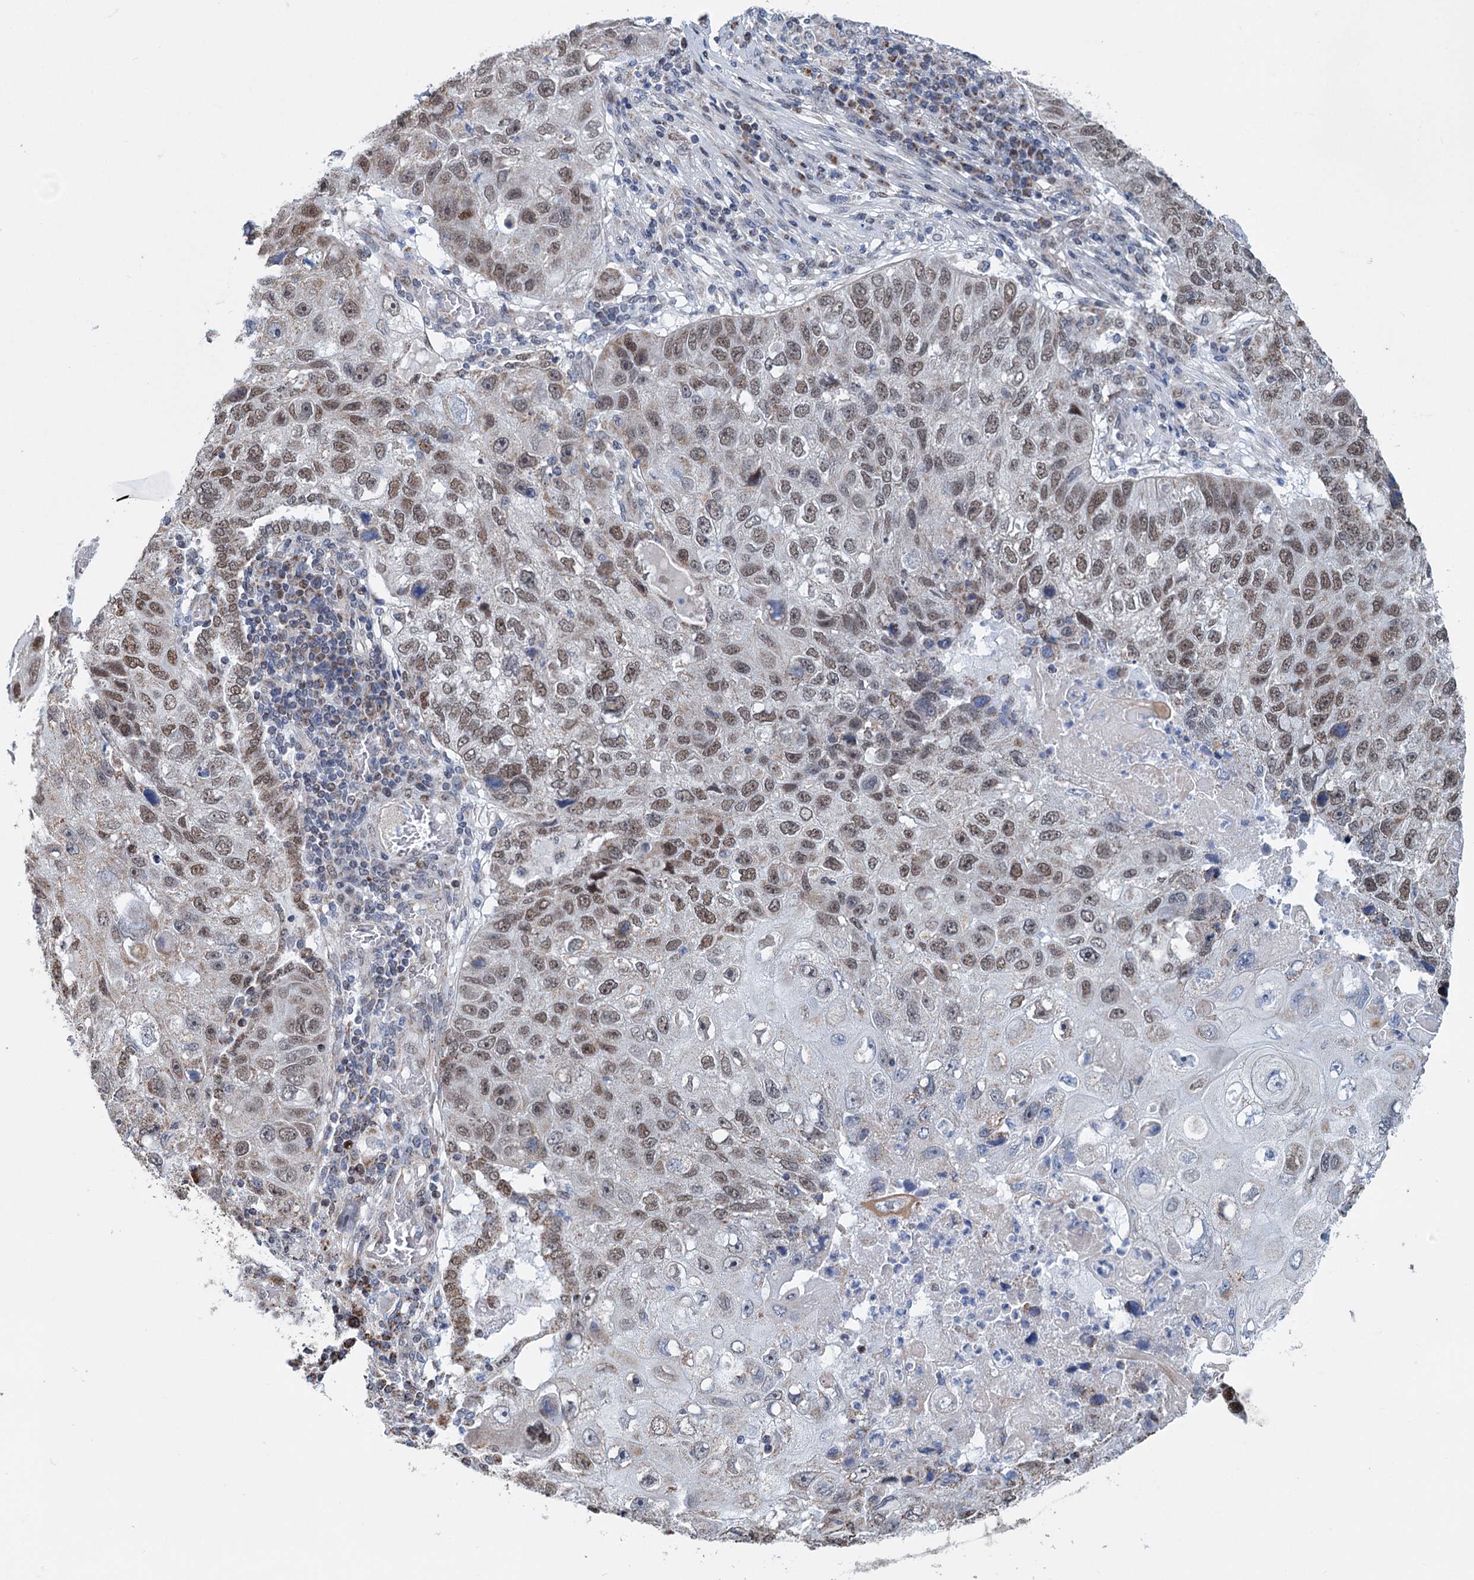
{"staining": {"intensity": "moderate", "quantity": ">75%", "location": "nuclear"}, "tissue": "lung cancer", "cell_type": "Tumor cells", "image_type": "cancer", "snomed": [{"axis": "morphology", "description": "Squamous cell carcinoma, NOS"}, {"axis": "topography", "description": "Lung"}], "caption": "Protein staining displays moderate nuclear expression in approximately >75% of tumor cells in squamous cell carcinoma (lung). (Brightfield microscopy of DAB IHC at high magnification).", "gene": "MORN3", "patient": {"sex": "male", "age": 61}}